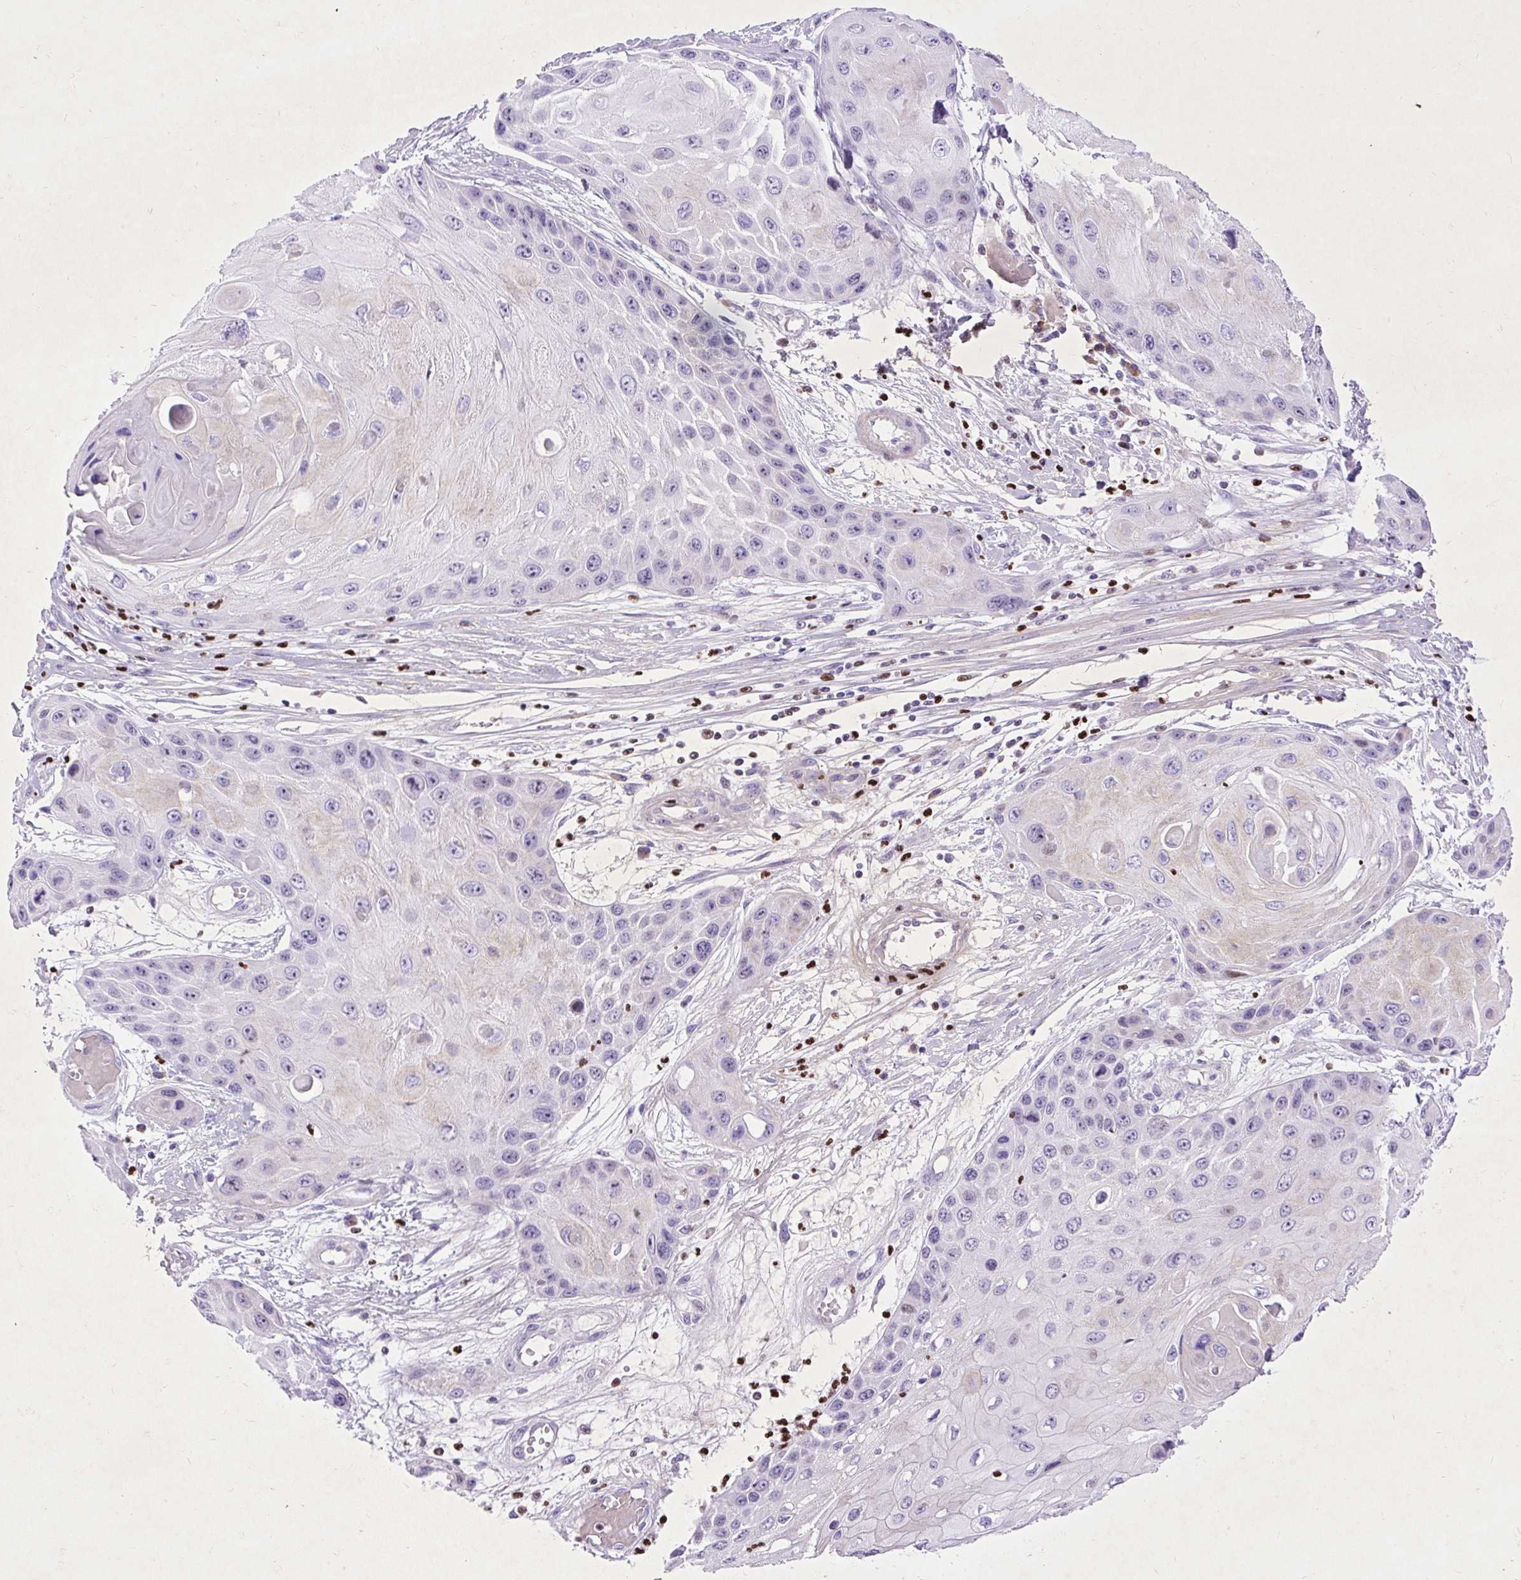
{"staining": {"intensity": "negative", "quantity": "none", "location": "none"}, "tissue": "skin cancer", "cell_type": "Tumor cells", "image_type": "cancer", "snomed": [{"axis": "morphology", "description": "Squamous cell carcinoma, NOS"}, {"axis": "topography", "description": "Skin"}, {"axis": "topography", "description": "Vulva"}], "caption": "The image exhibits no staining of tumor cells in squamous cell carcinoma (skin).", "gene": "SPC24", "patient": {"sex": "female", "age": 44}}